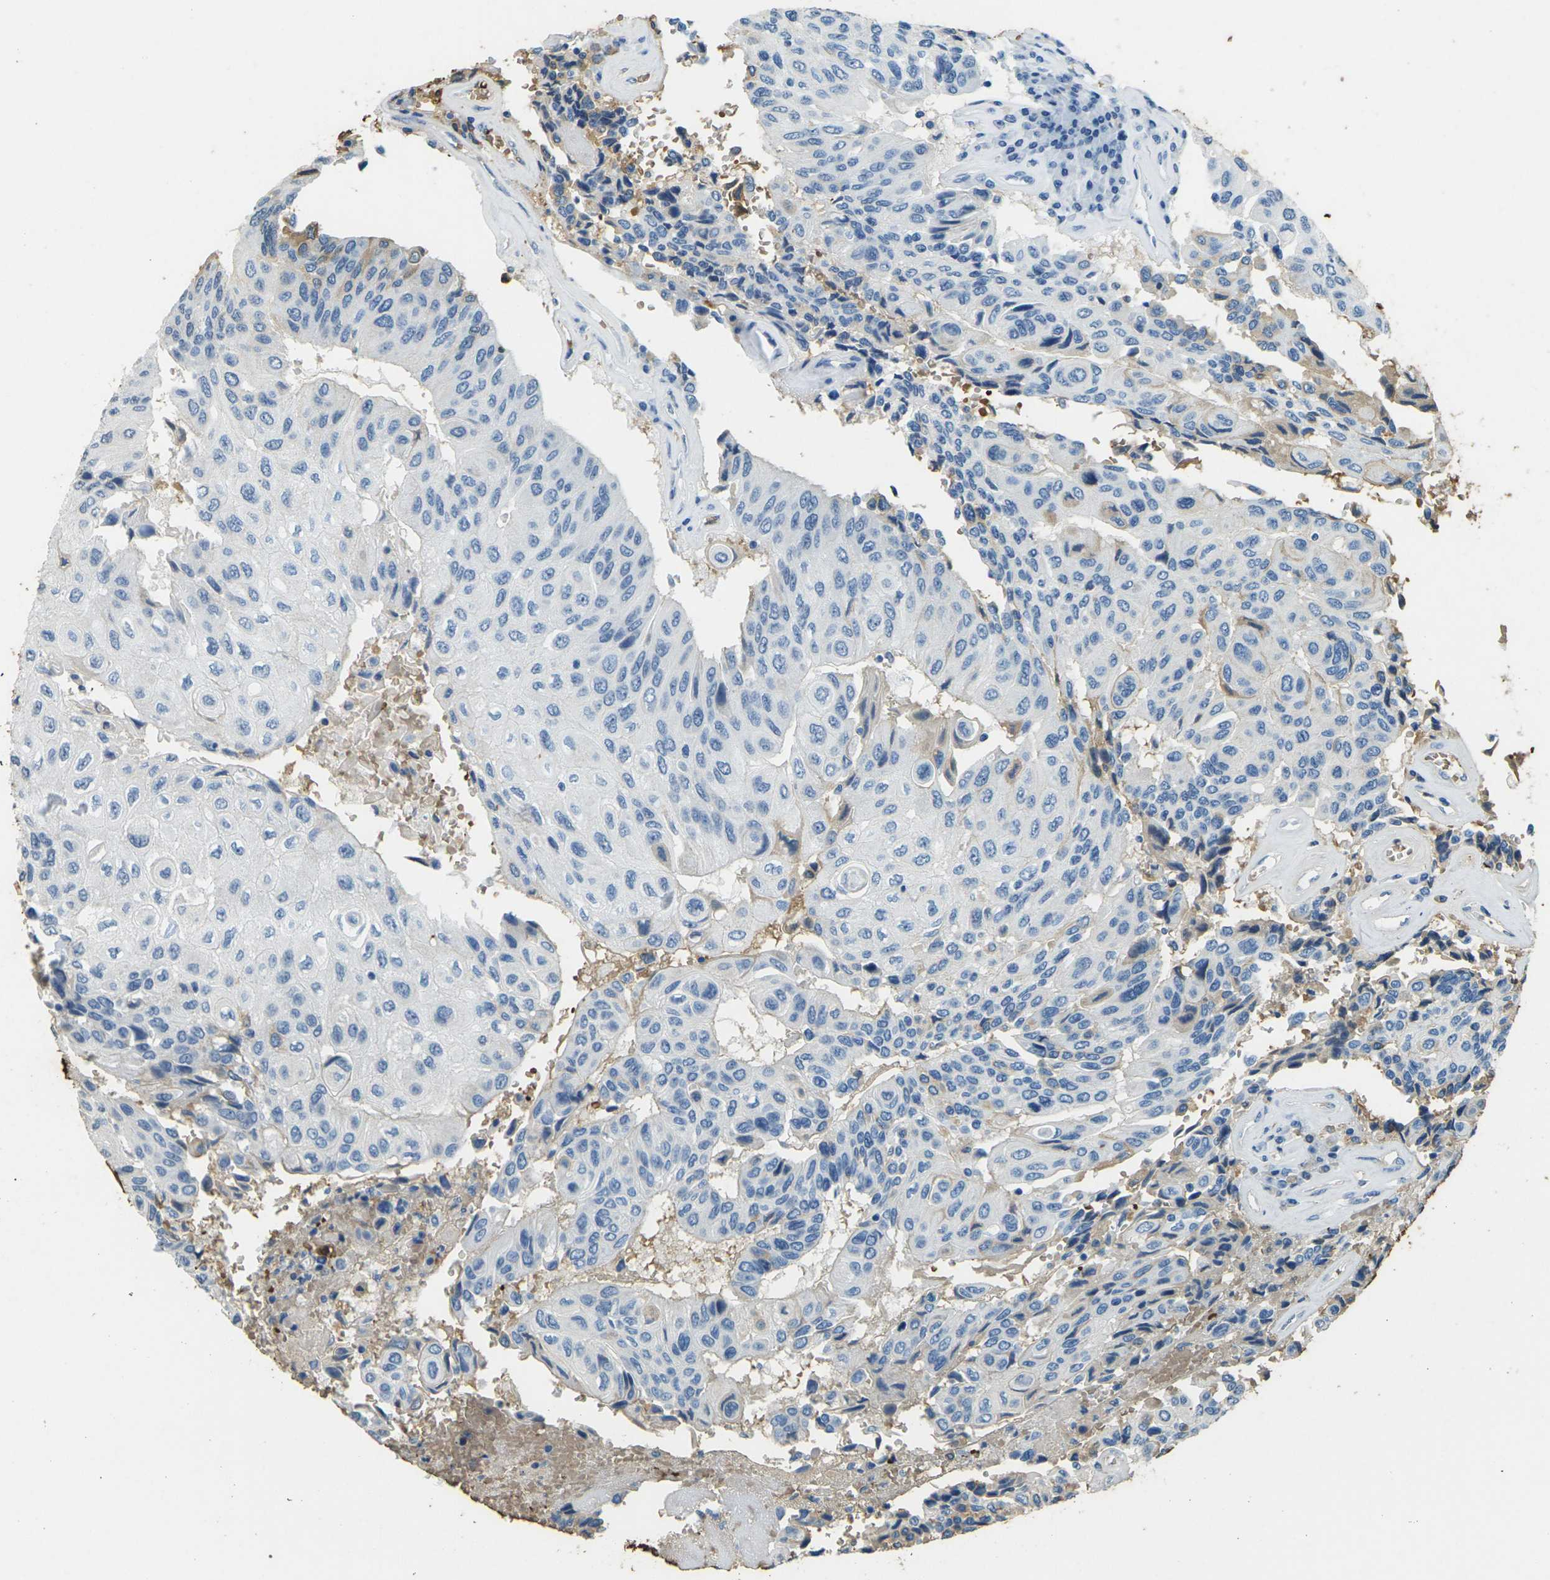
{"staining": {"intensity": "weak", "quantity": "<25%", "location": "cytoplasmic/membranous"}, "tissue": "urothelial cancer", "cell_type": "Tumor cells", "image_type": "cancer", "snomed": [{"axis": "morphology", "description": "Urothelial carcinoma, High grade"}, {"axis": "topography", "description": "Urinary bladder"}], "caption": "IHC micrograph of human urothelial cancer stained for a protein (brown), which demonstrates no expression in tumor cells.", "gene": "HBB", "patient": {"sex": "female", "age": 85}}